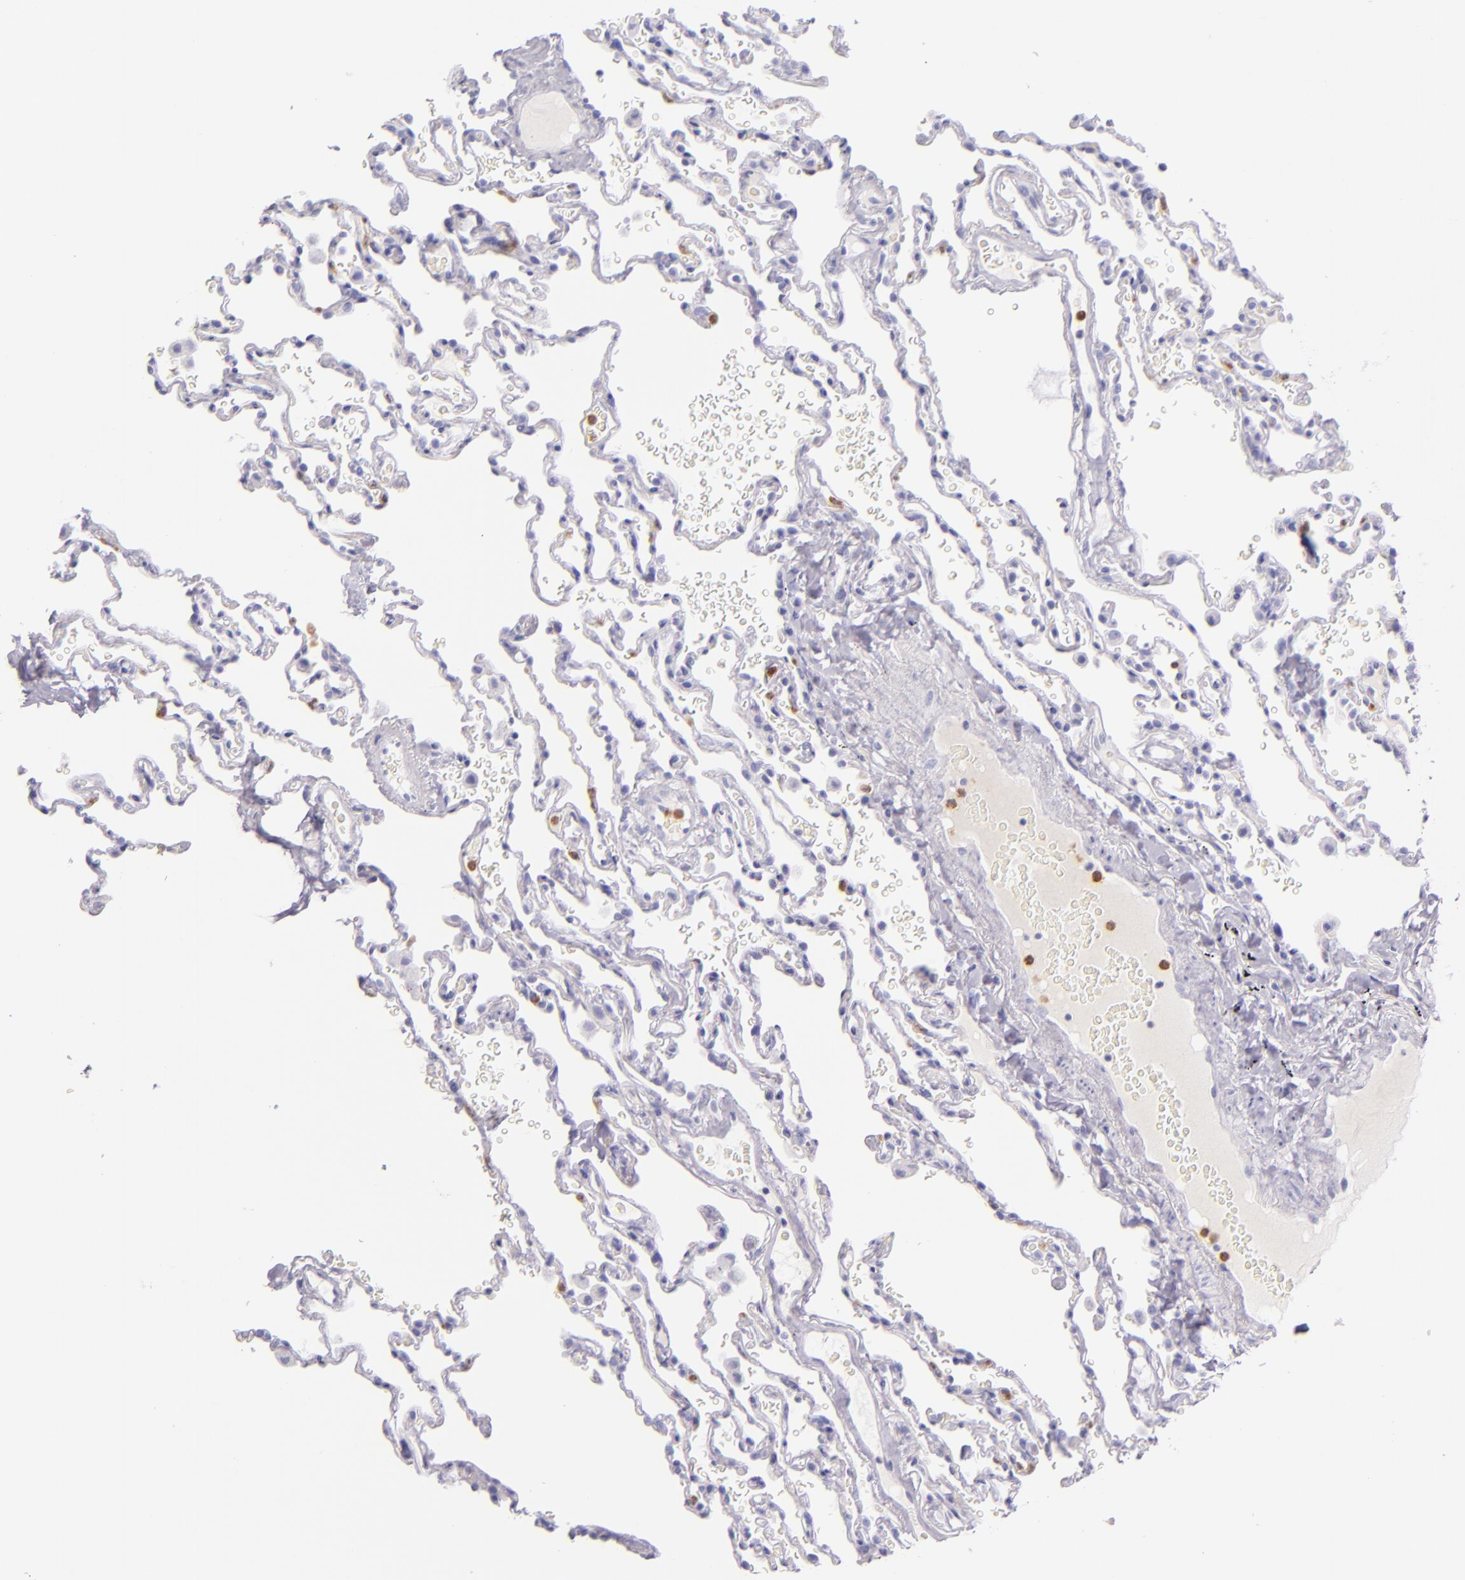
{"staining": {"intensity": "negative", "quantity": "none", "location": "none"}, "tissue": "lung", "cell_type": "Alveolar cells", "image_type": "normal", "snomed": [{"axis": "morphology", "description": "Normal tissue, NOS"}, {"axis": "topography", "description": "Lung"}], "caption": "Image shows no protein staining in alveolar cells of benign lung.", "gene": "CEACAM1", "patient": {"sex": "male", "age": 59}}